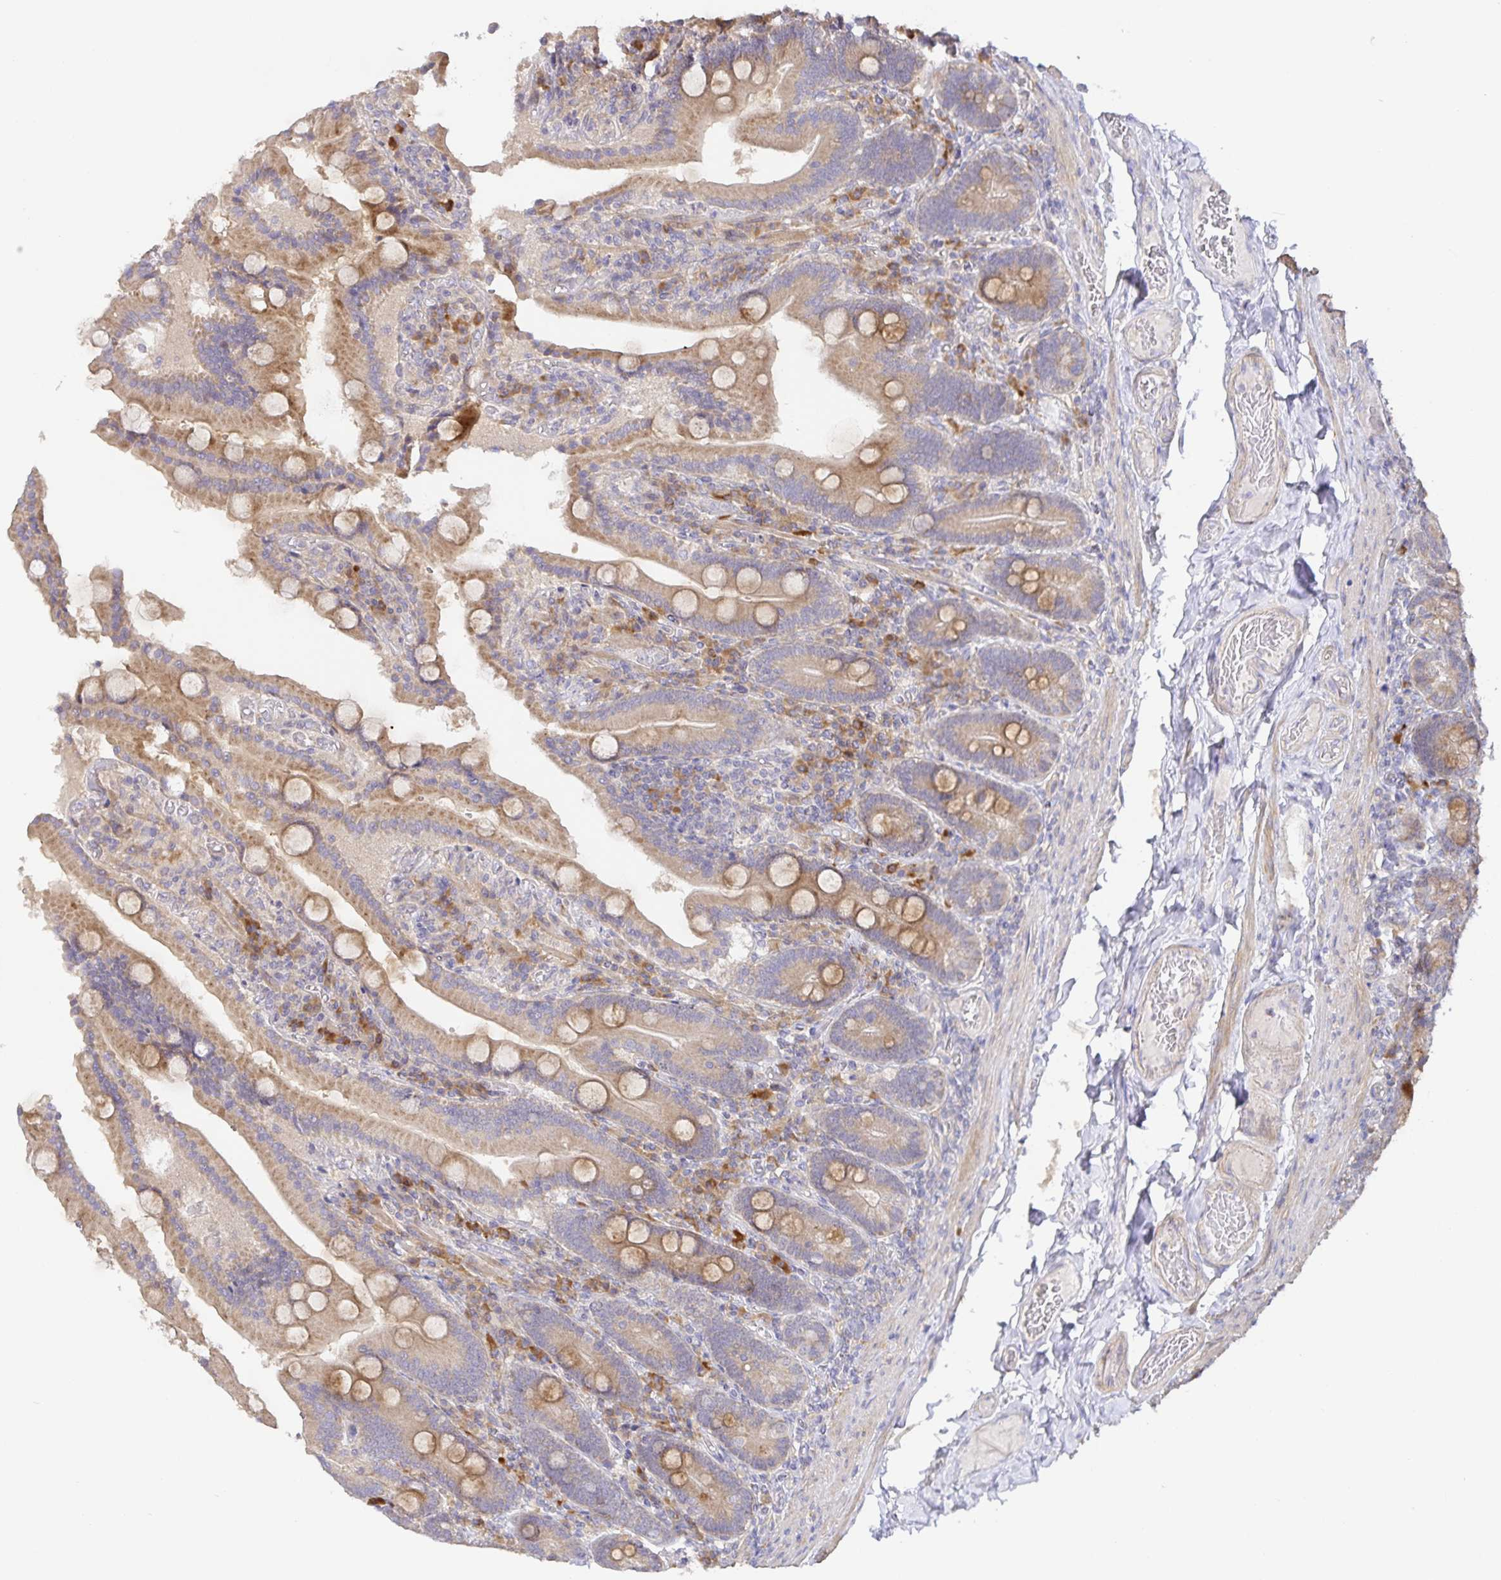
{"staining": {"intensity": "moderate", "quantity": ">75%", "location": "cytoplasmic/membranous"}, "tissue": "duodenum", "cell_type": "Glandular cells", "image_type": "normal", "snomed": [{"axis": "morphology", "description": "Normal tissue, NOS"}, {"axis": "topography", "description": "Duodenum"}], "caption": "Immunohistochemistry of normal duodenum exhibits medium levels of moderate cytoplasmic/membranous expression in approximately >75% of glandular cells. Nuclei are stained in blue.", "gene": "ZDHHC11B", "patient": {"sex": "female", "age": 62}}